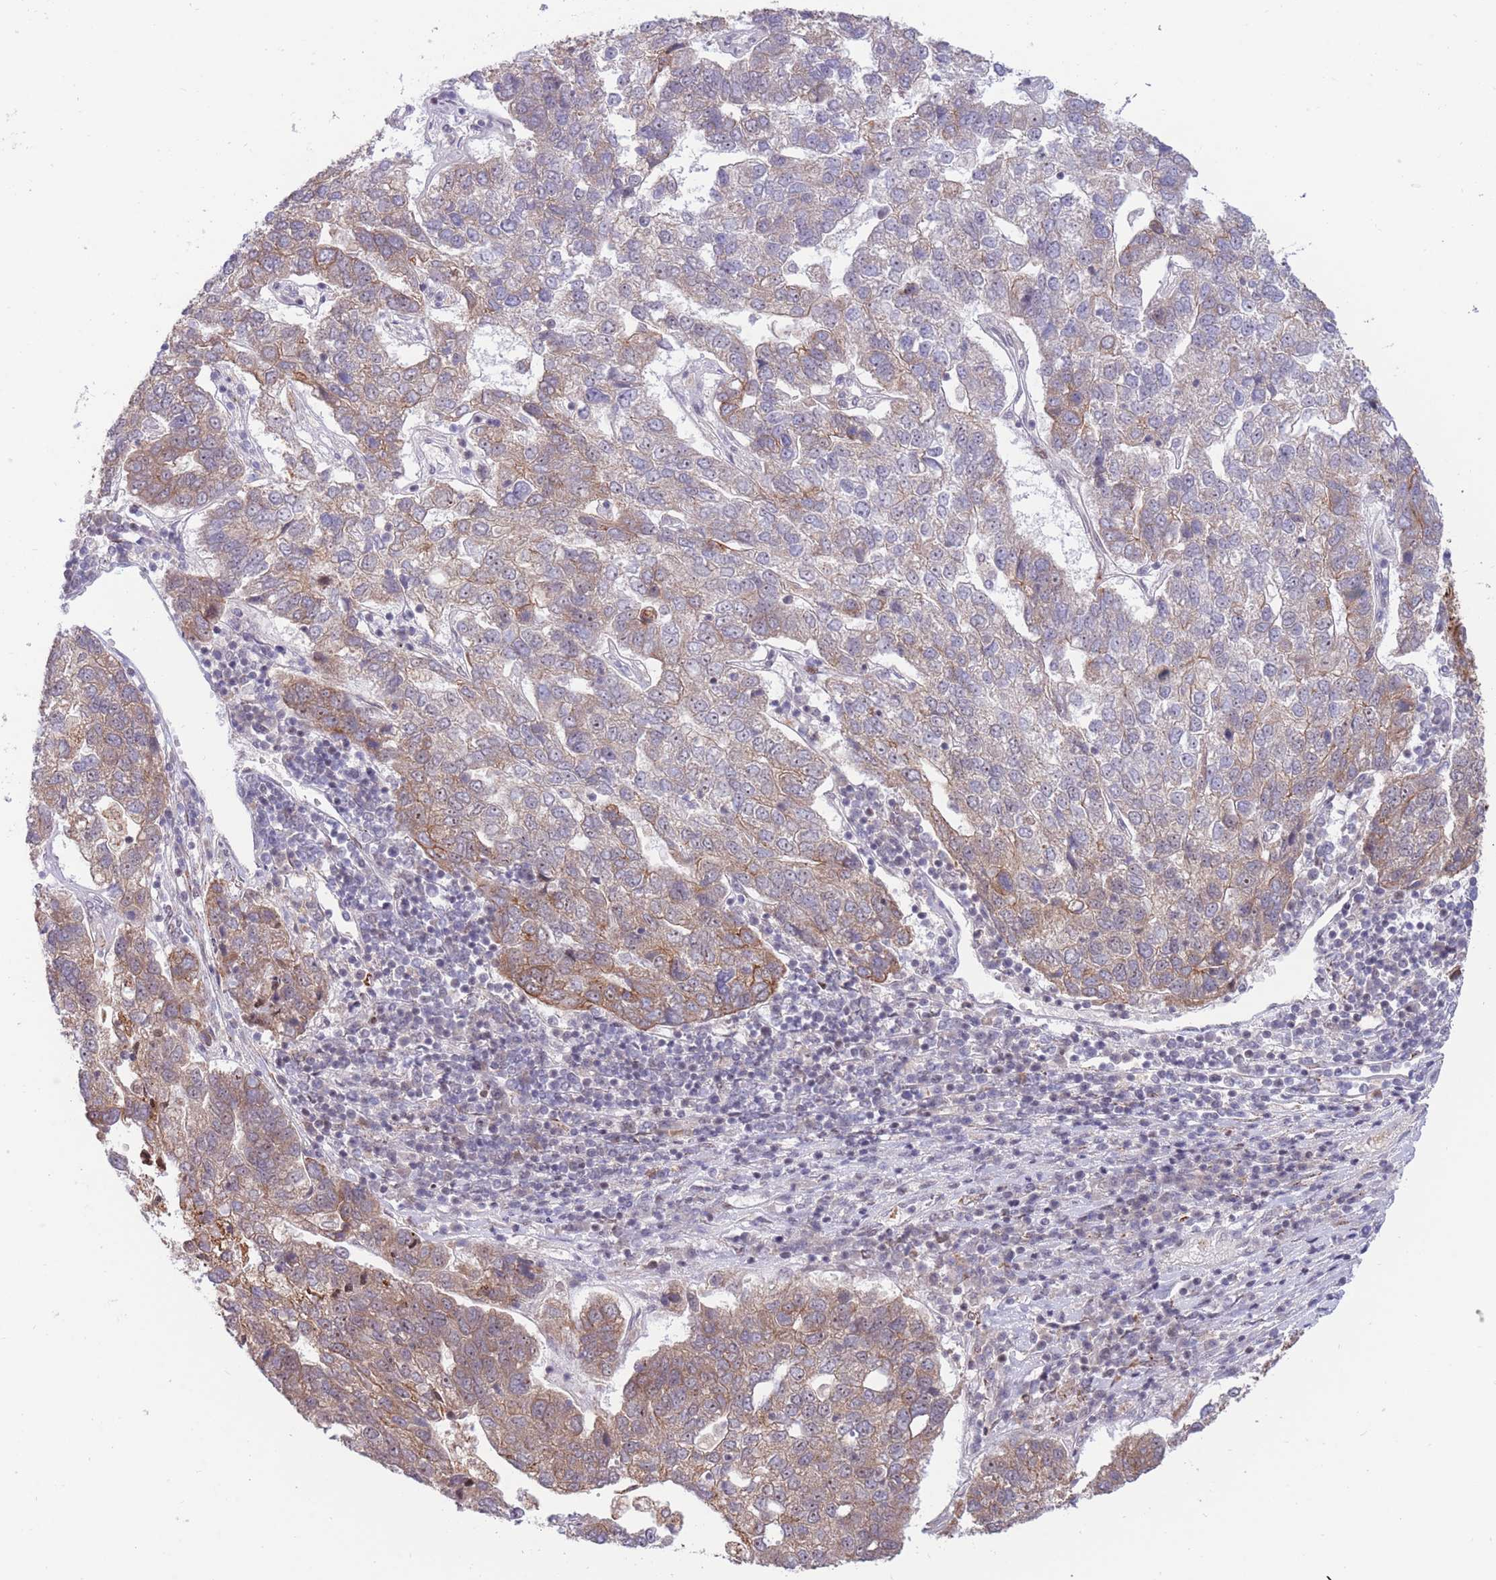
{"staining": {"intensity": "moderate", "quantity": "25%-75%", "location": "cytoplasmic/membranous,nuclear"}, "tissue": "pancreatic cancer", "cell_type": "Tumor cells", "image_type": "cancer", "snomed": [{"axis": "morphology", "description": "Adenocarcinoma, NOS"}, {"axis": "topography", "description": "Pancreas"}], "caption": "Moderate cytoplasmic/membranous and nuclear protein staining is present in about 25%-75% of tumor cells in adenocarcinoma (pancreatic).", "gene": "TARBP2", "patient": {"sex": "female", "age": 61}}